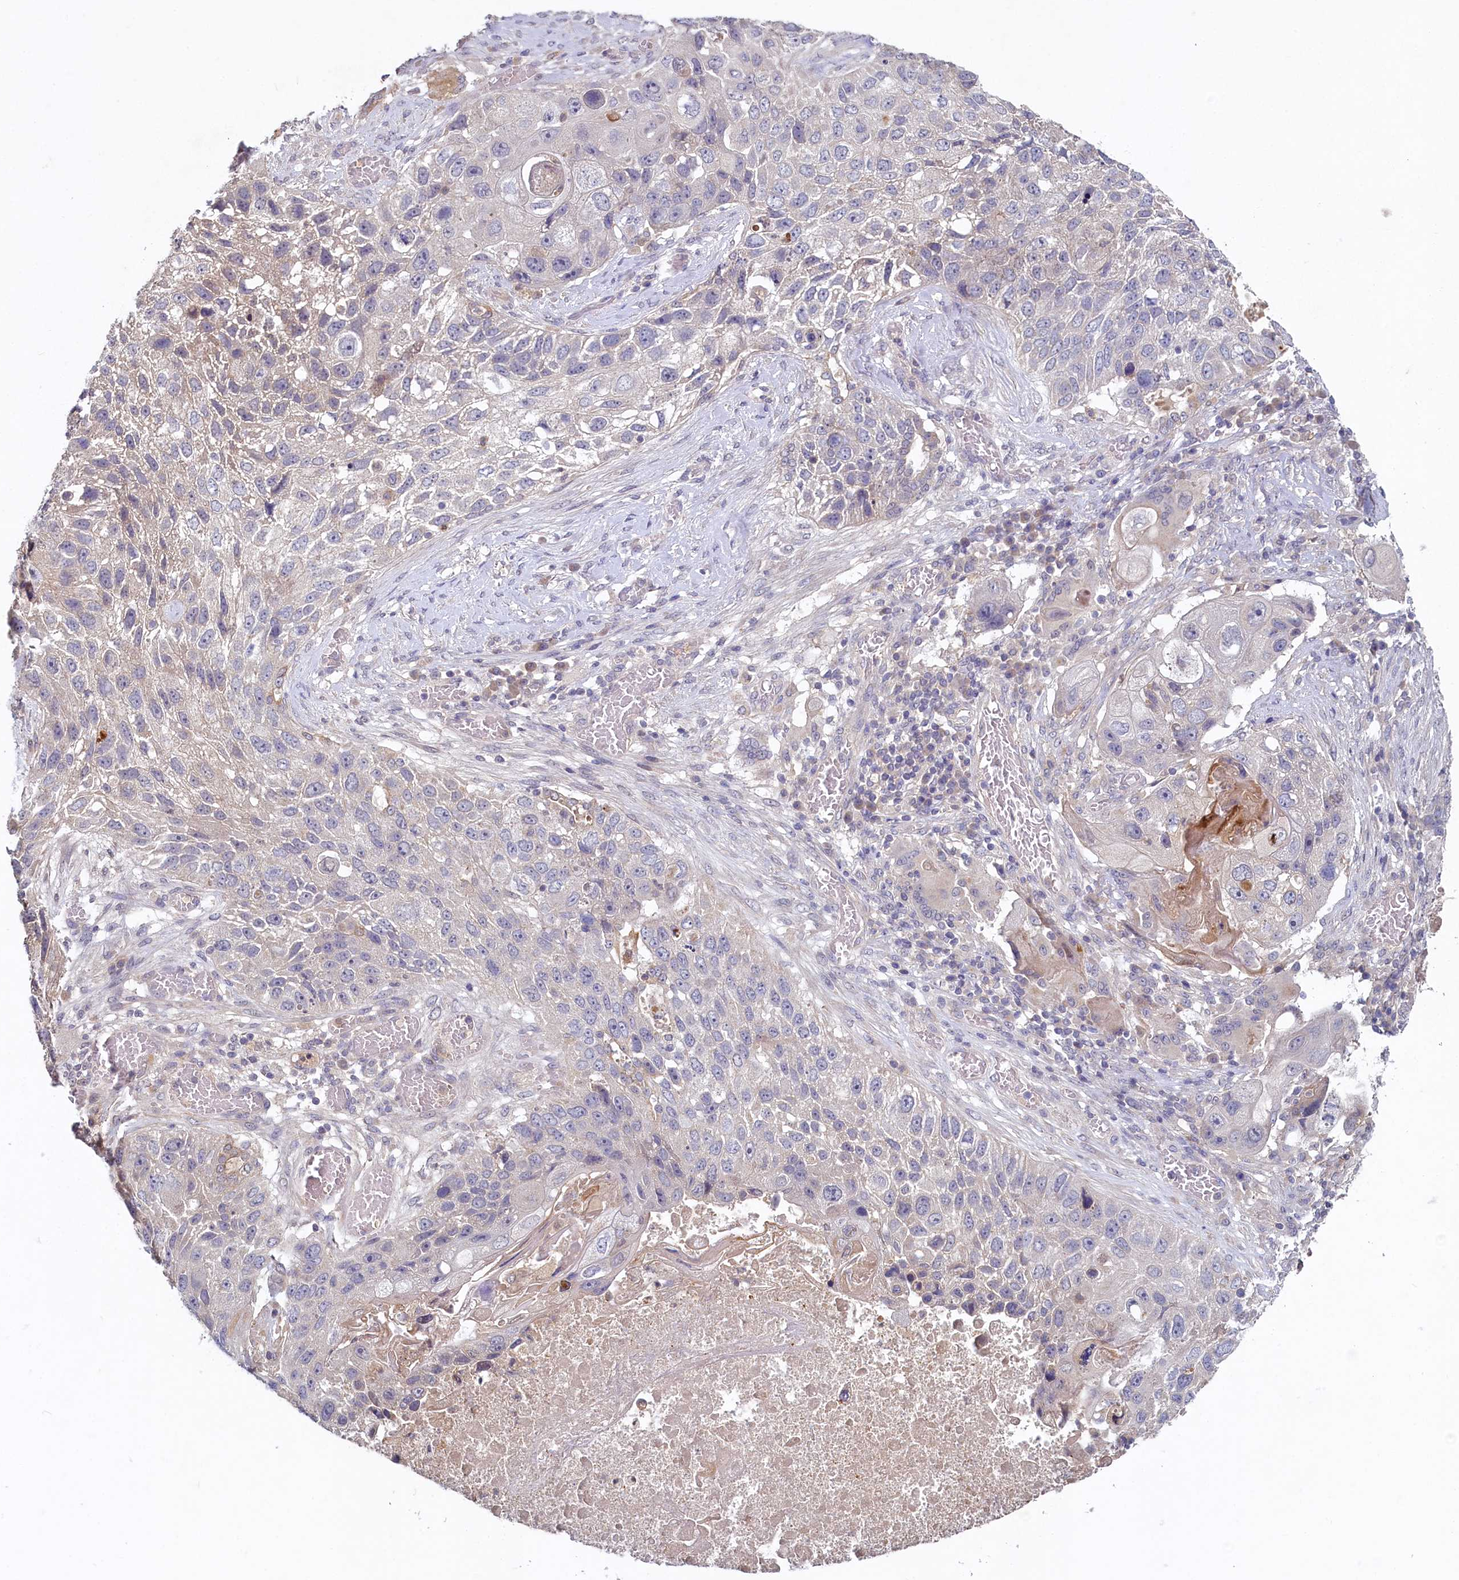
{"staining": {"intensity": "negative", "quantity": "none", "location": "none"}, "tissue": "lung cancer", "cell_type": "Tumor cells", "image_type": "cancer", "snomed": [{"axis": "morphology", "description": "Squamous cell carcinoma, NOS"}, {"axis": "topography", "description": "Lung"}], "caption": "IHC of human lung squamous cell carcinoma displays no staining in tumor cells.", "gene": "HERC3", "patient": {"sex": "male", "age": 61}}